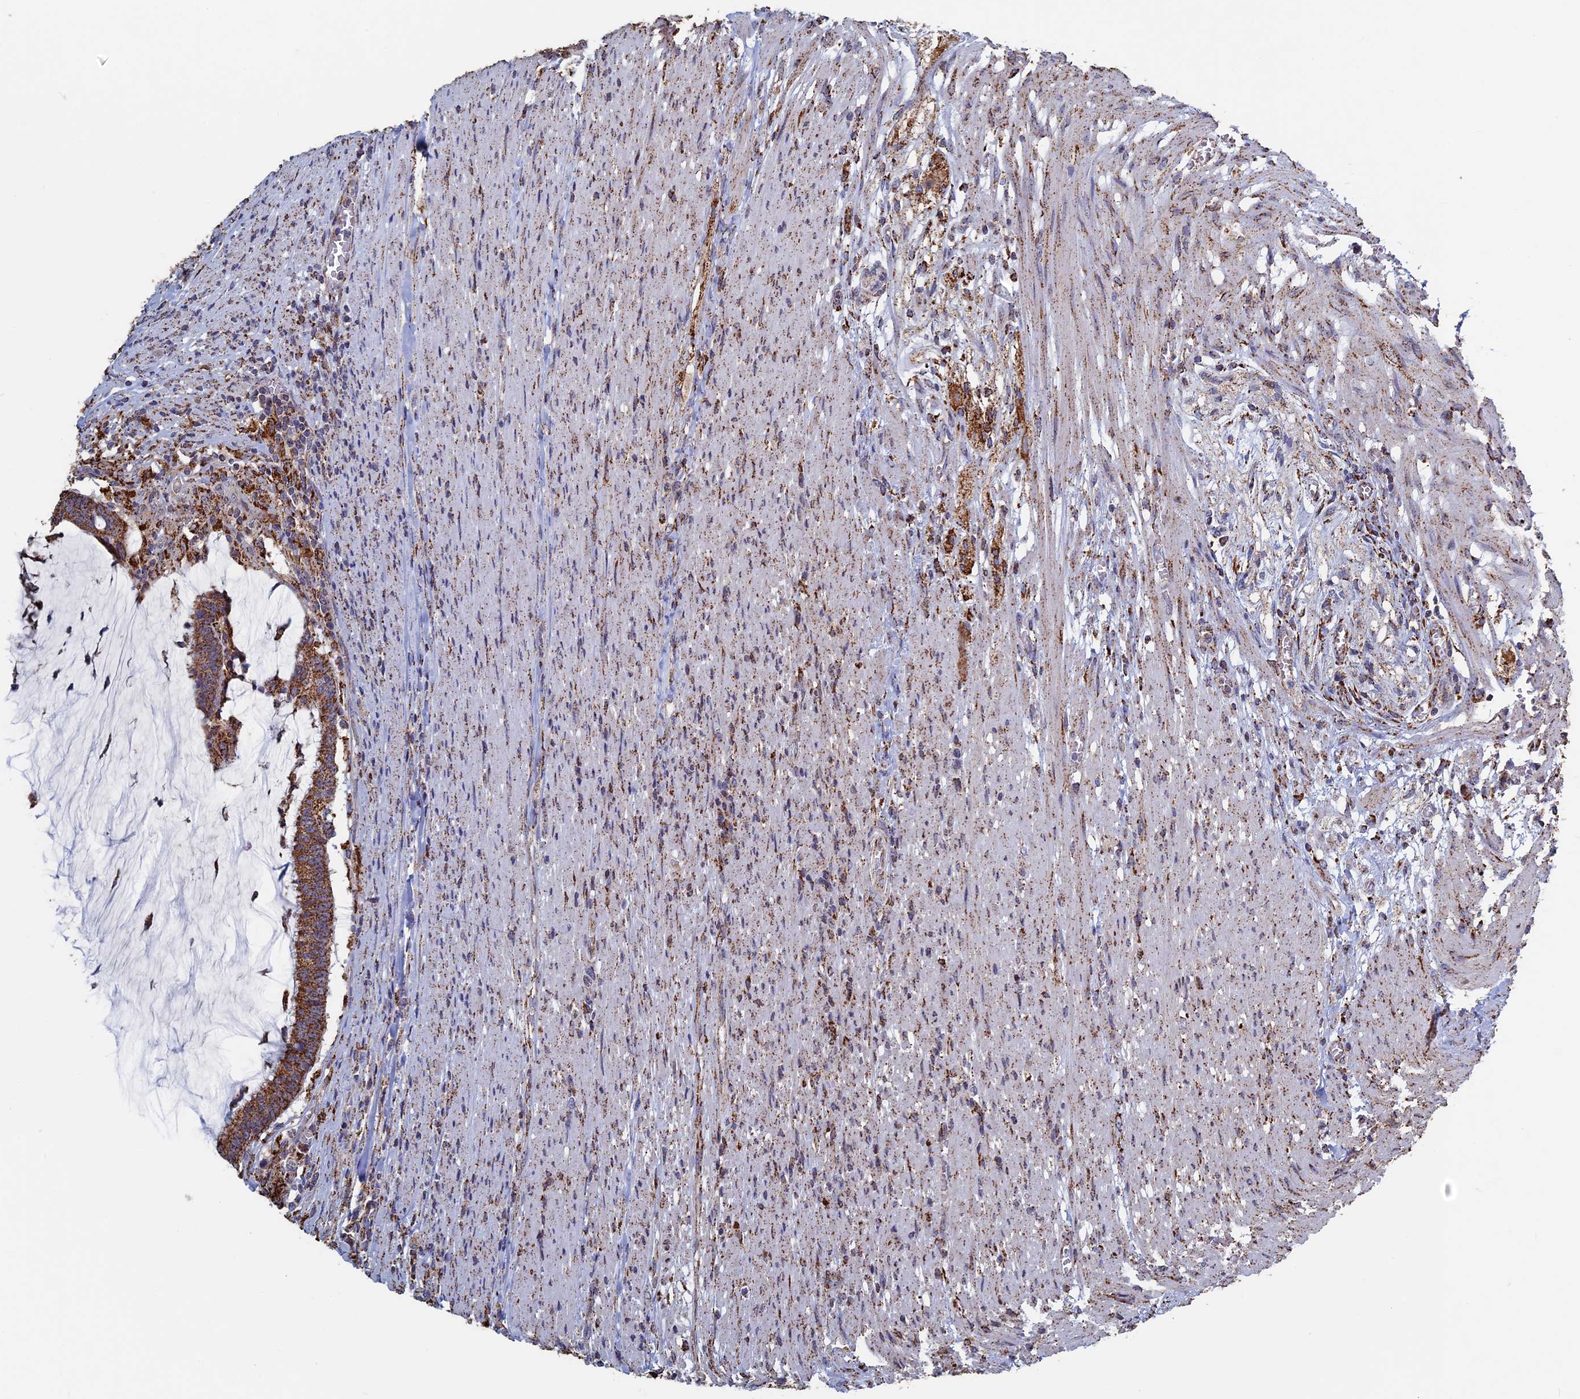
{"staining": {"intensity": "moderate", "quantity": ">75%", "location": "cytoplasmic/membranous"}, "tissue": "colorectal cancer", "cell_type": "Tumor cells", "image_type": "cancer", "snomed": [{"axis": "morphology", "description": "Adenocarcinoma, NOS"}, {"axis": "topography", "description": "Rectum"}], "caption": "Immunohistochemistry (IHC) of colorectal cancer (adenocarcinoma) reveals medium levels of moderate cytoplasmic/membranous positivity in about >75% of tumor cells.", "gene": "SEC24D", "patient": {"sex": "female", "age": 77}}